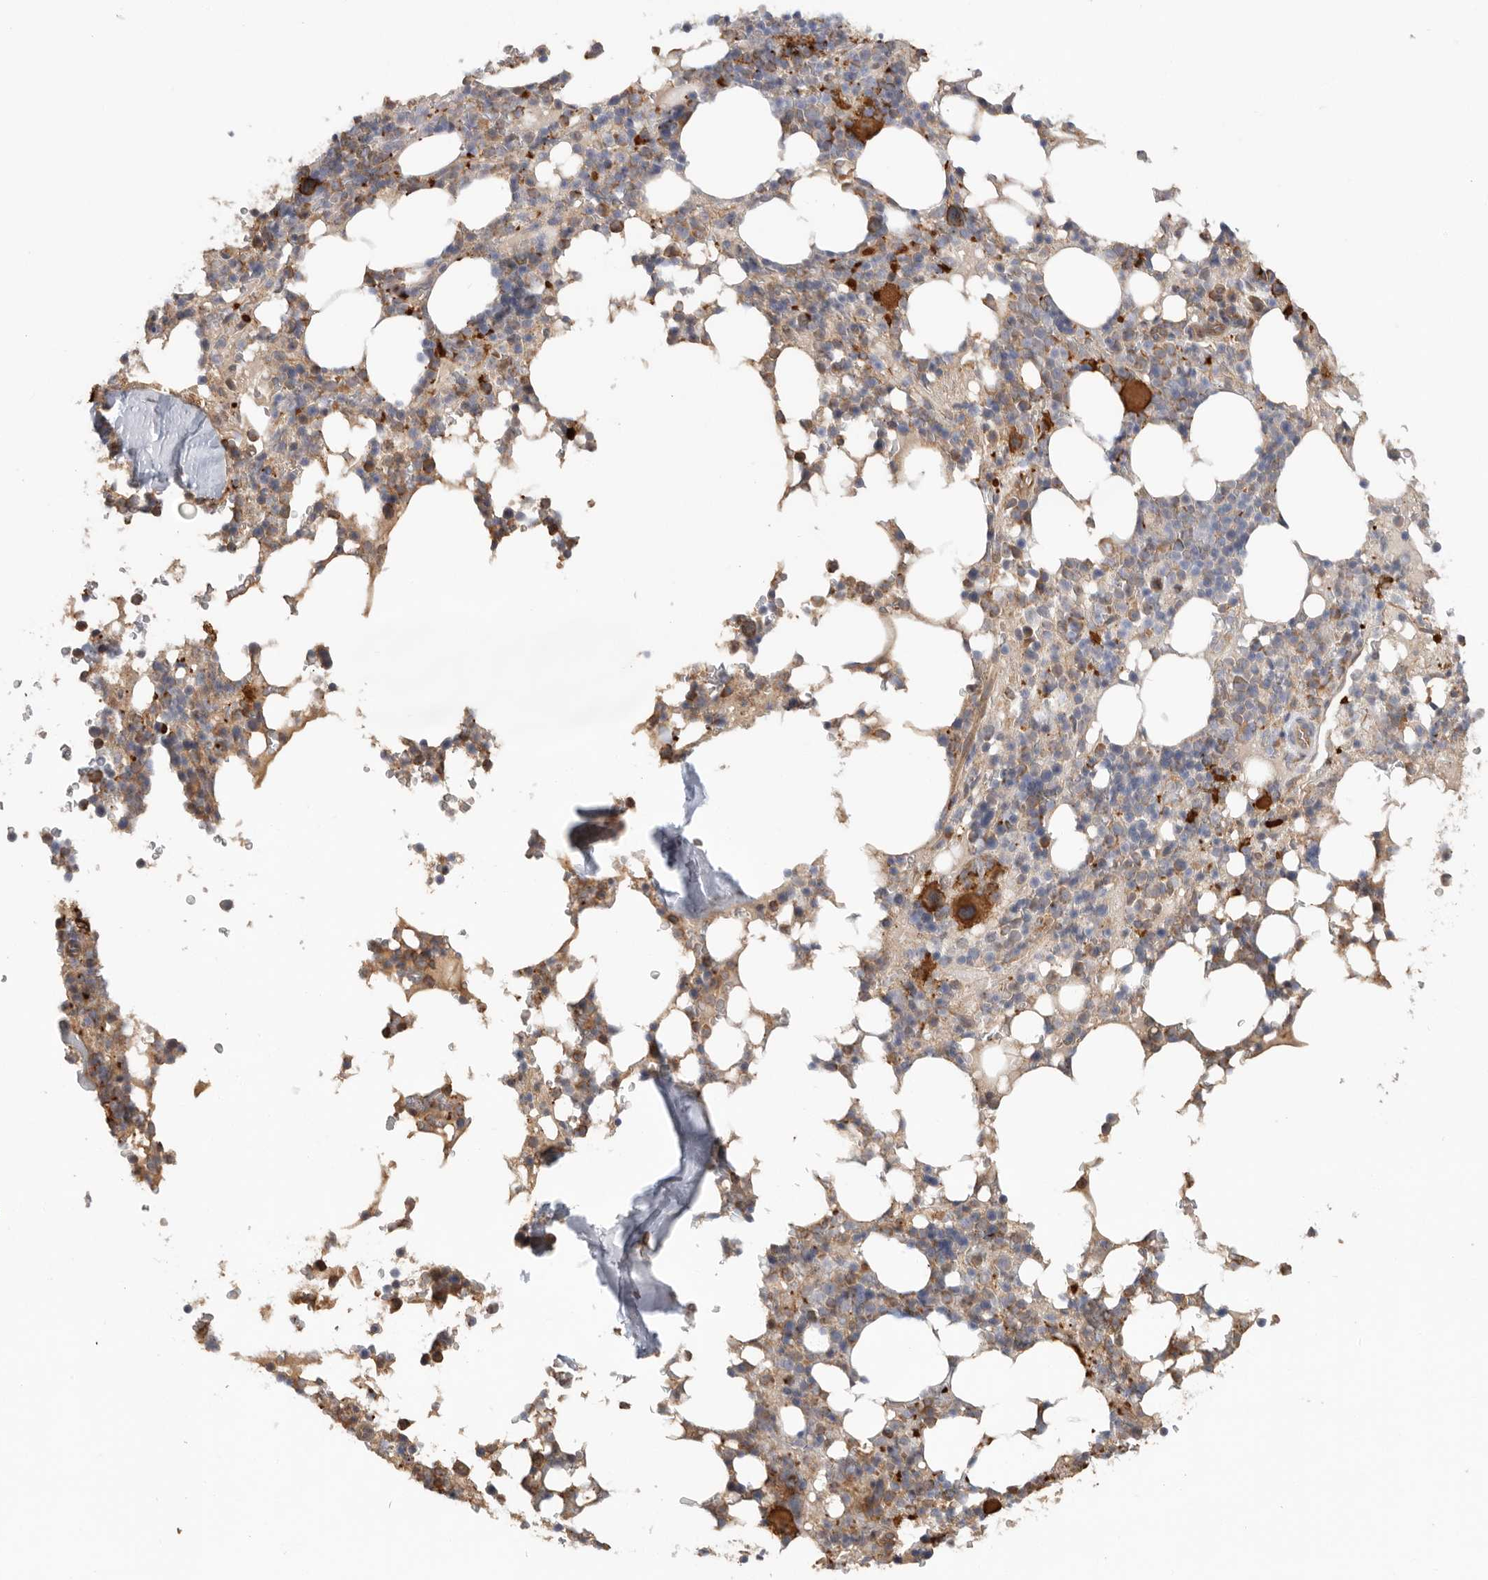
{"staining": {"intensity": "moderate", "quantity": "<25%", "location": "cytoplasmic/membranous"}, "tissue": "bone marrow", "cell_type": "Hematopoietic cells", "image_type": "normal", "snomed": [{"axis": "morphology", "description": "Normal tissue, NOS"}, {"axis": "topography", "description": "Bone marrow"}], "caption": "A brown stain labels moderate cytoplasmic/membranous positivity of a protein in hematopoietic cells of unremarkable bone marrow.", "gene": "CDC42BPB", "patient": {"sex": "male", "age": 58}}